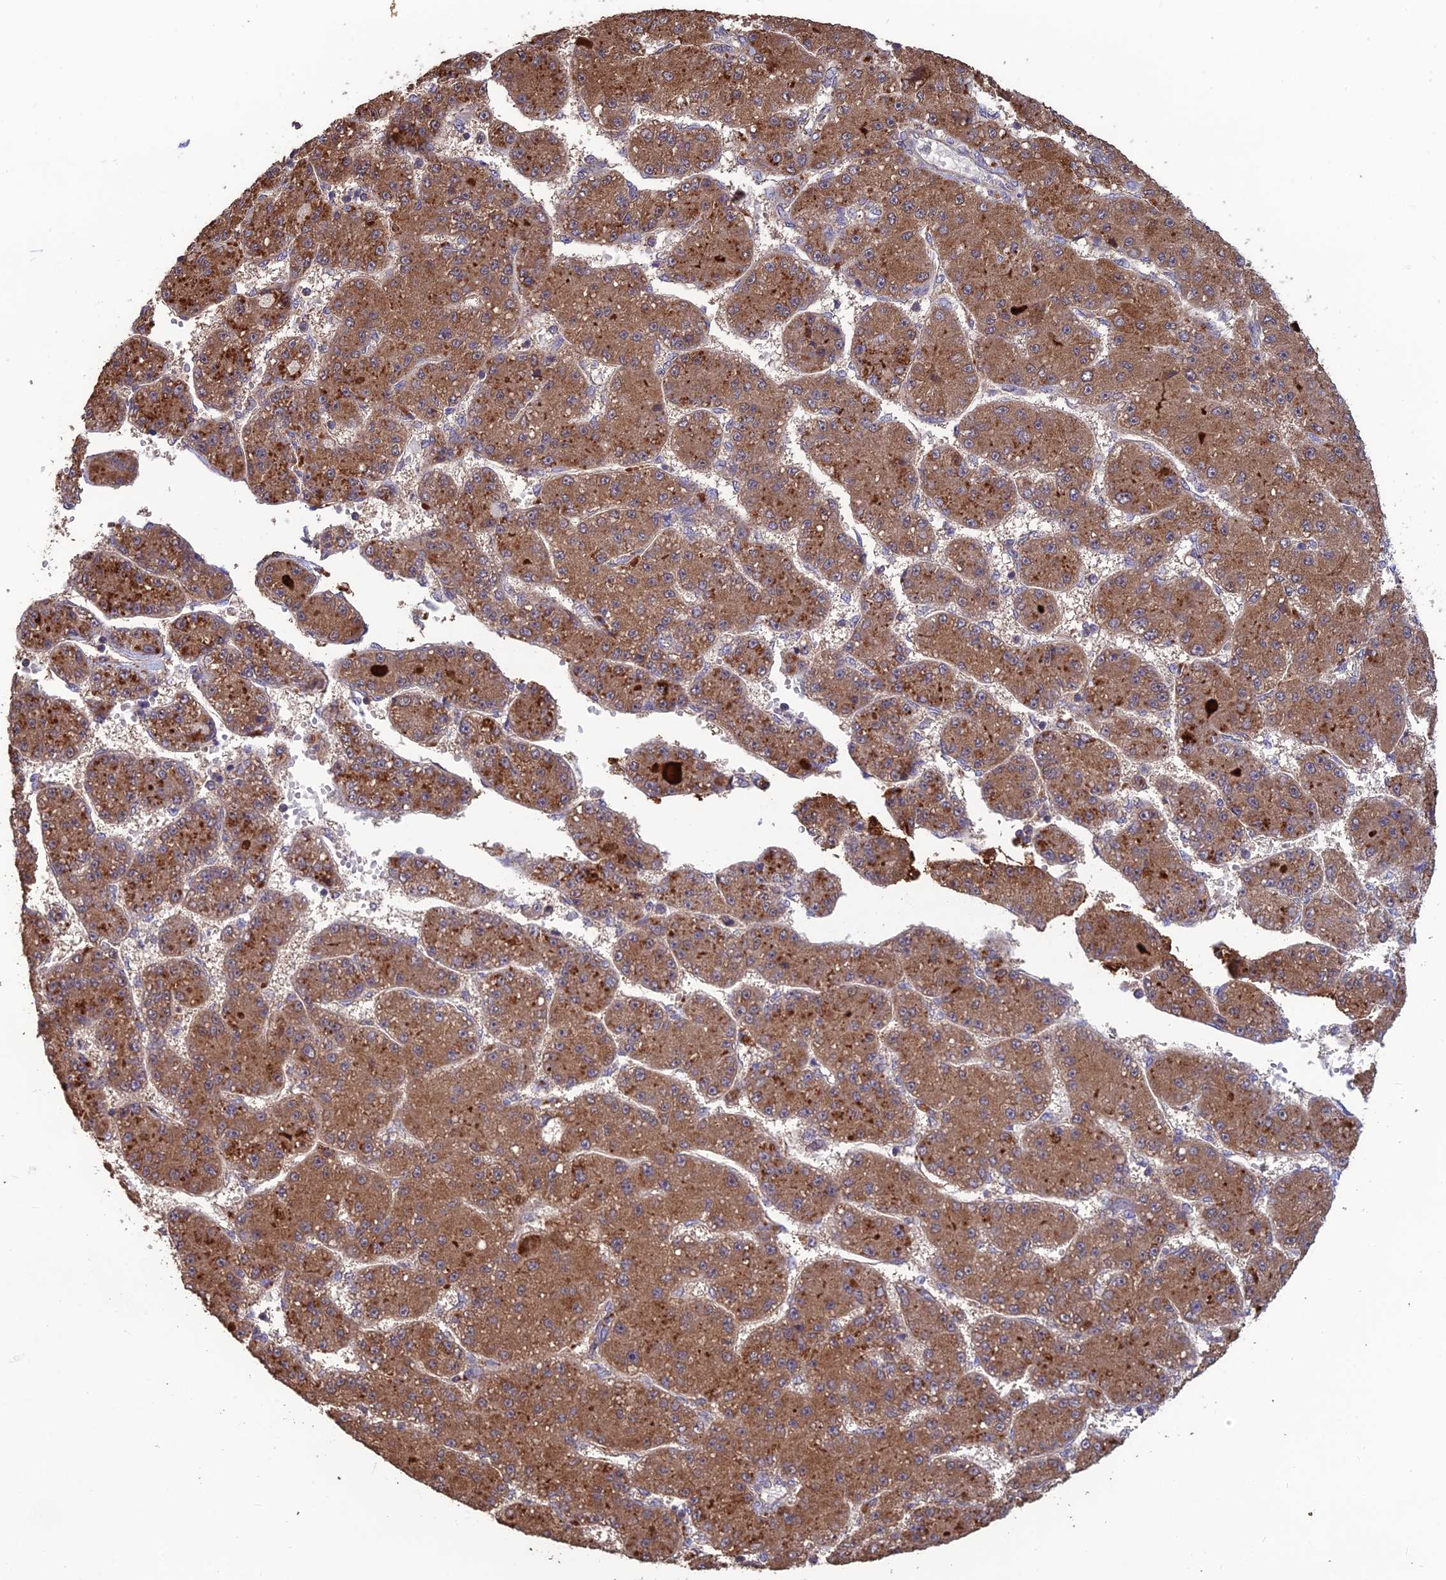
{"staining": {"intensity": "moderate", "quantity": ">75%", "location": "cytoplasmic/membranous"}, "tissue": "liver cancer", "cell_type": "Tumor cells", "image_type": "cancer", "snomed": [{"axis": "morphology", "description": "Carcinoma, Hepatocellular, NOS"}, {"axis": "topography", "description": "Liver"}], "caption": "The histopathology image demonstrates immunohistochemical staining of liver hepatocellular carcinoma. There is moderate cytoplasmic/membranous positivity is seen in approximately >75% of tumor cells.", "gene": "SHISA5", "patient": {"sex": "male", "age": 67}}